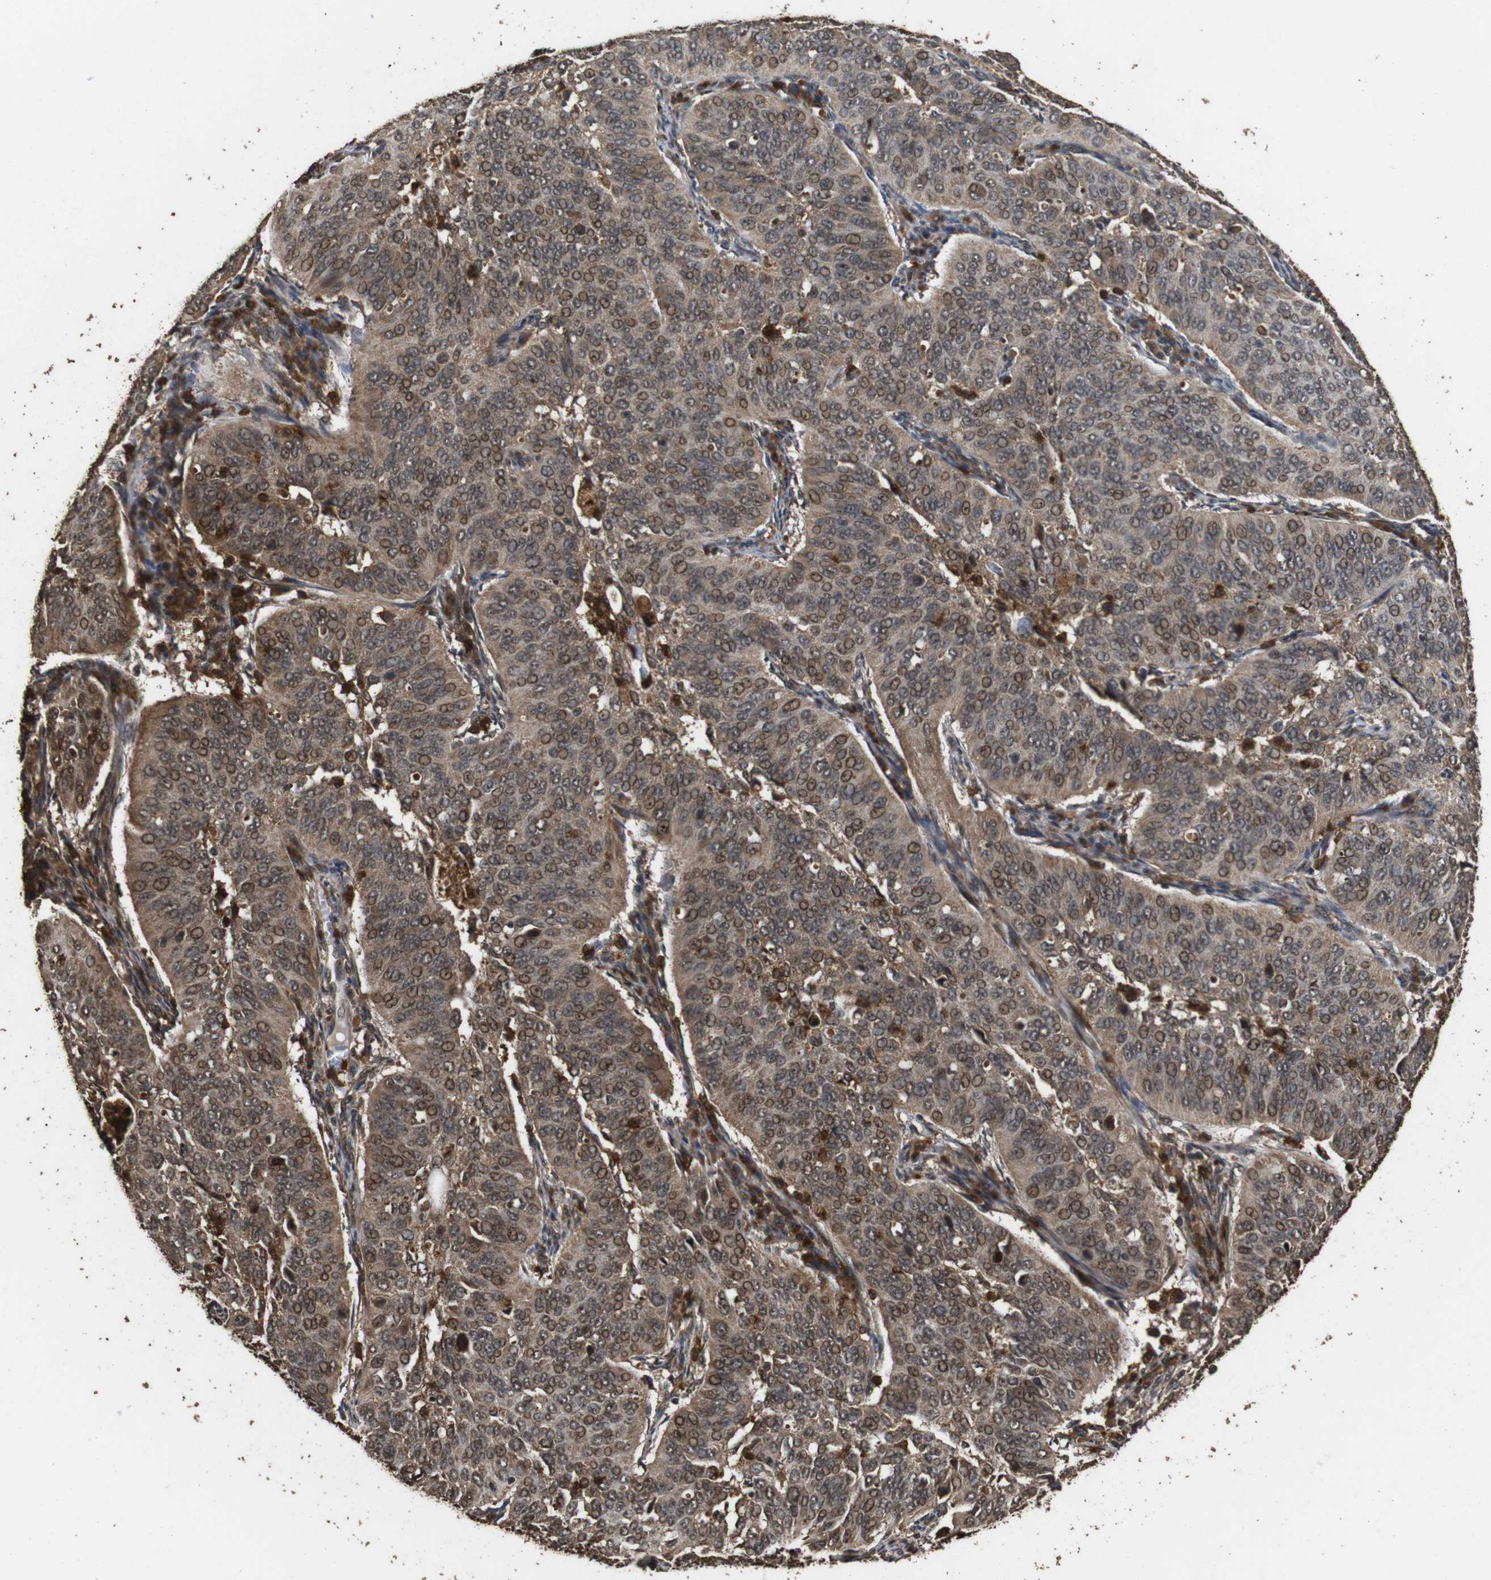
{"staining": {"intensity": "moderate", "quantity": ">75%", "location": "cytoplasmic/membranous,nuclear"}, "tissue": "cervical cancer", "cell_type": "Tumor cells", "image_type": "cancer", "snomed": [{"axis": "morphology", "description": "Normal tissue, NOS"}, {"axis": "morphology", "description": "Squamous cell carcinoma, NOS"}, {"axis": "topography", "description": "Cervix"}], "caption": "This image demonstrates immunohistochemistry (IHC) staining of human cervical cancer (squamous cell carcinoma), with medium moderate cytoplasmic/membranous and nuclear positivity in about >75% of tumor cells.", "gene": "RRAS2", "patient": {"sex": "female", "age": 39}}